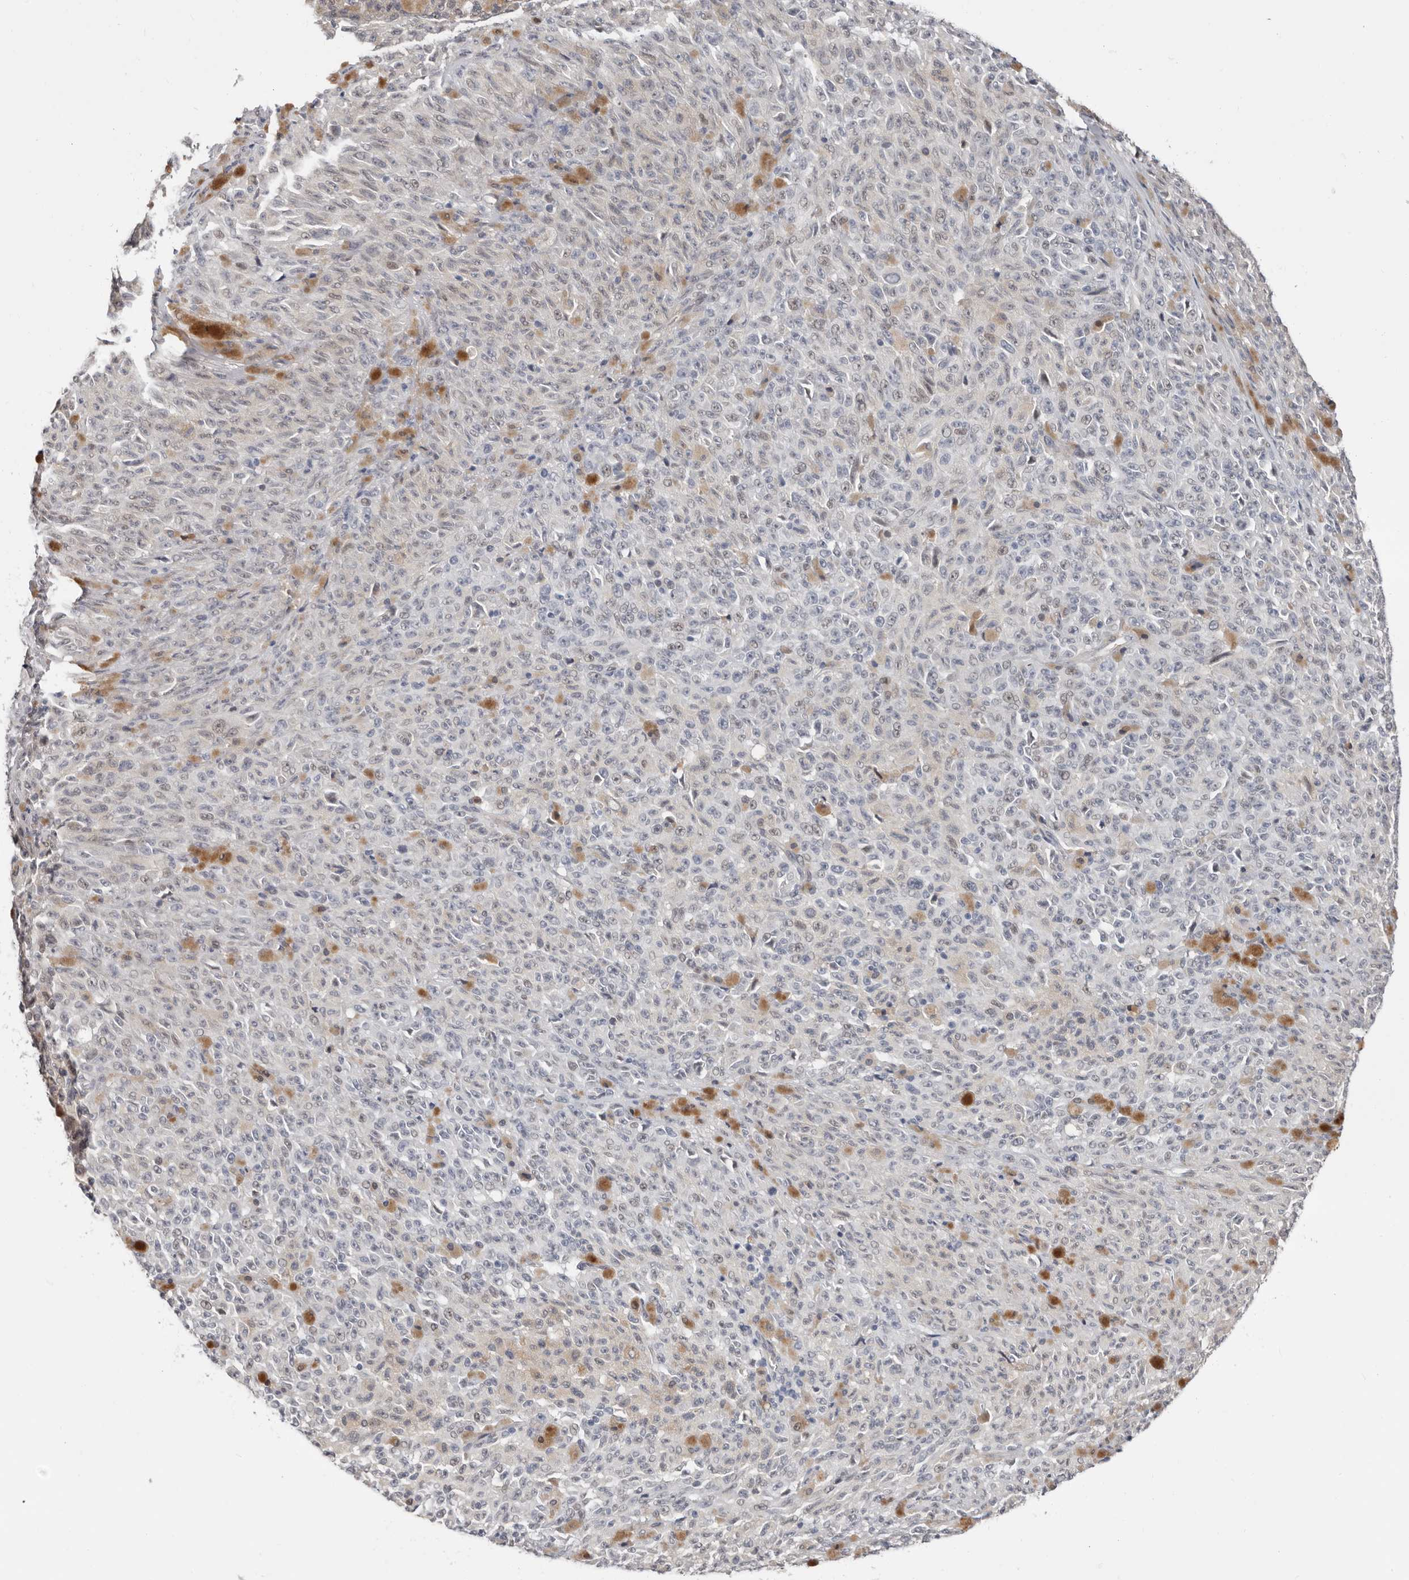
{"staining": {"intensity": "negative", "quantity": "none", "location": "none"}, "tissue": "melanoma", "cell_type": "Tumor cells", "image_type": "cancer", "snomed": [{"axis": "morphology", "description": "Malignant melanoma, NOS"}, {"axis": "topography", "description": "Skin"}], "caption": "Human melanoma stained for a protein using immunohistochemistry (IHC) demonstrates no positivity in tumor cells.", "gene": "ASRGL1", "patient": {"sex": "female", "age": 82}}